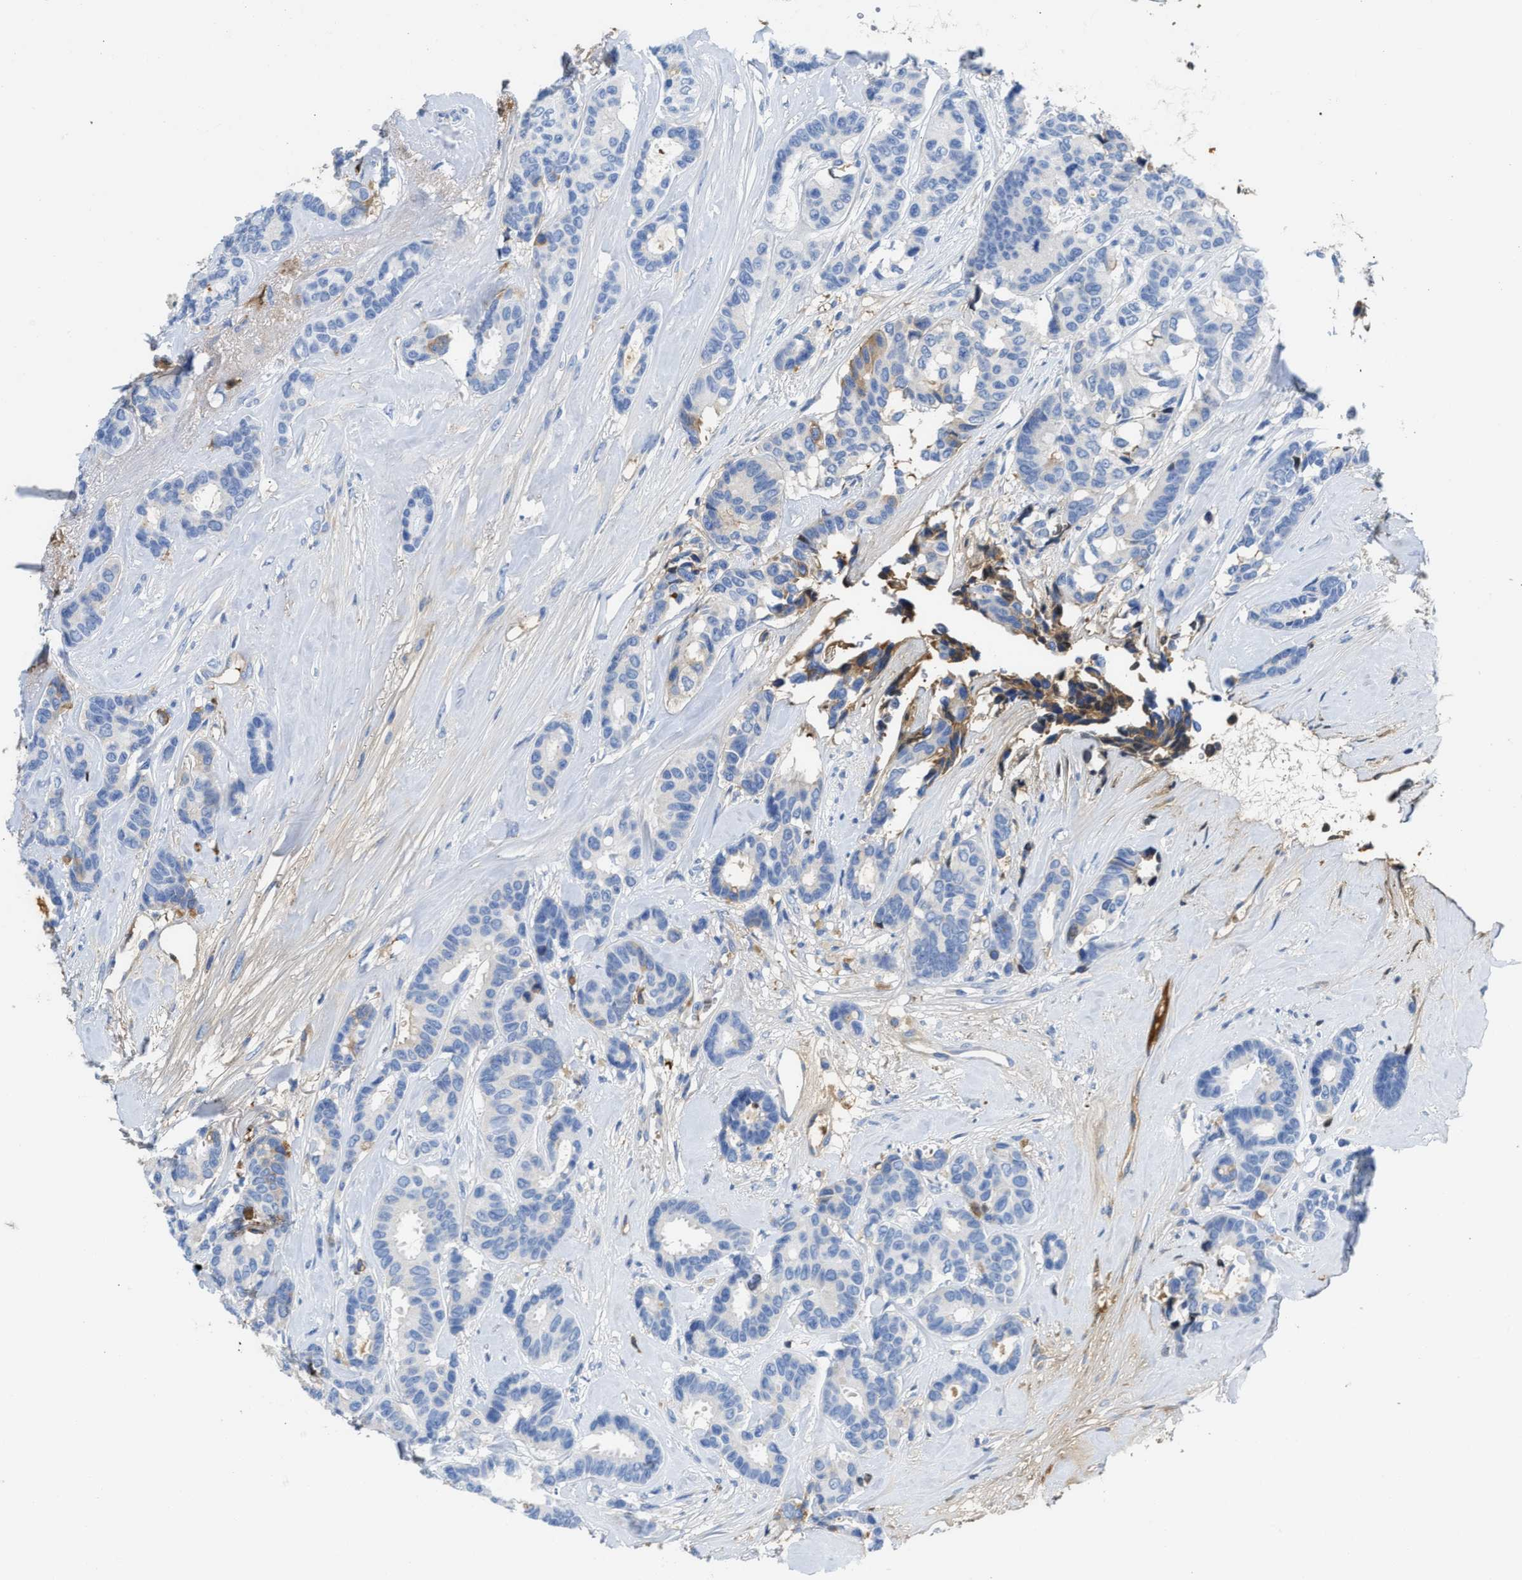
{"staining": {"intensity": "weak", "quantity": "<25%", "location": "cytoplasmic/membranous"}, "tissue": "breast cancer", "cell_type": "Tumor cells", "image_type": "cancer", "snomed": [{"axis": "morphology", "description": "Duct carcinoma"}, {"axis": "topography", "description": "Breast"}], "caption": "An immunohistochemistry image of breast cancer (infiltrating ductal carcinoma) is shown. There is no staining in tumor cells of breast cancer (infiltrating ductal carcinoma).", "gene": "GC", "patient": {"sex": "female", "age": 87}}